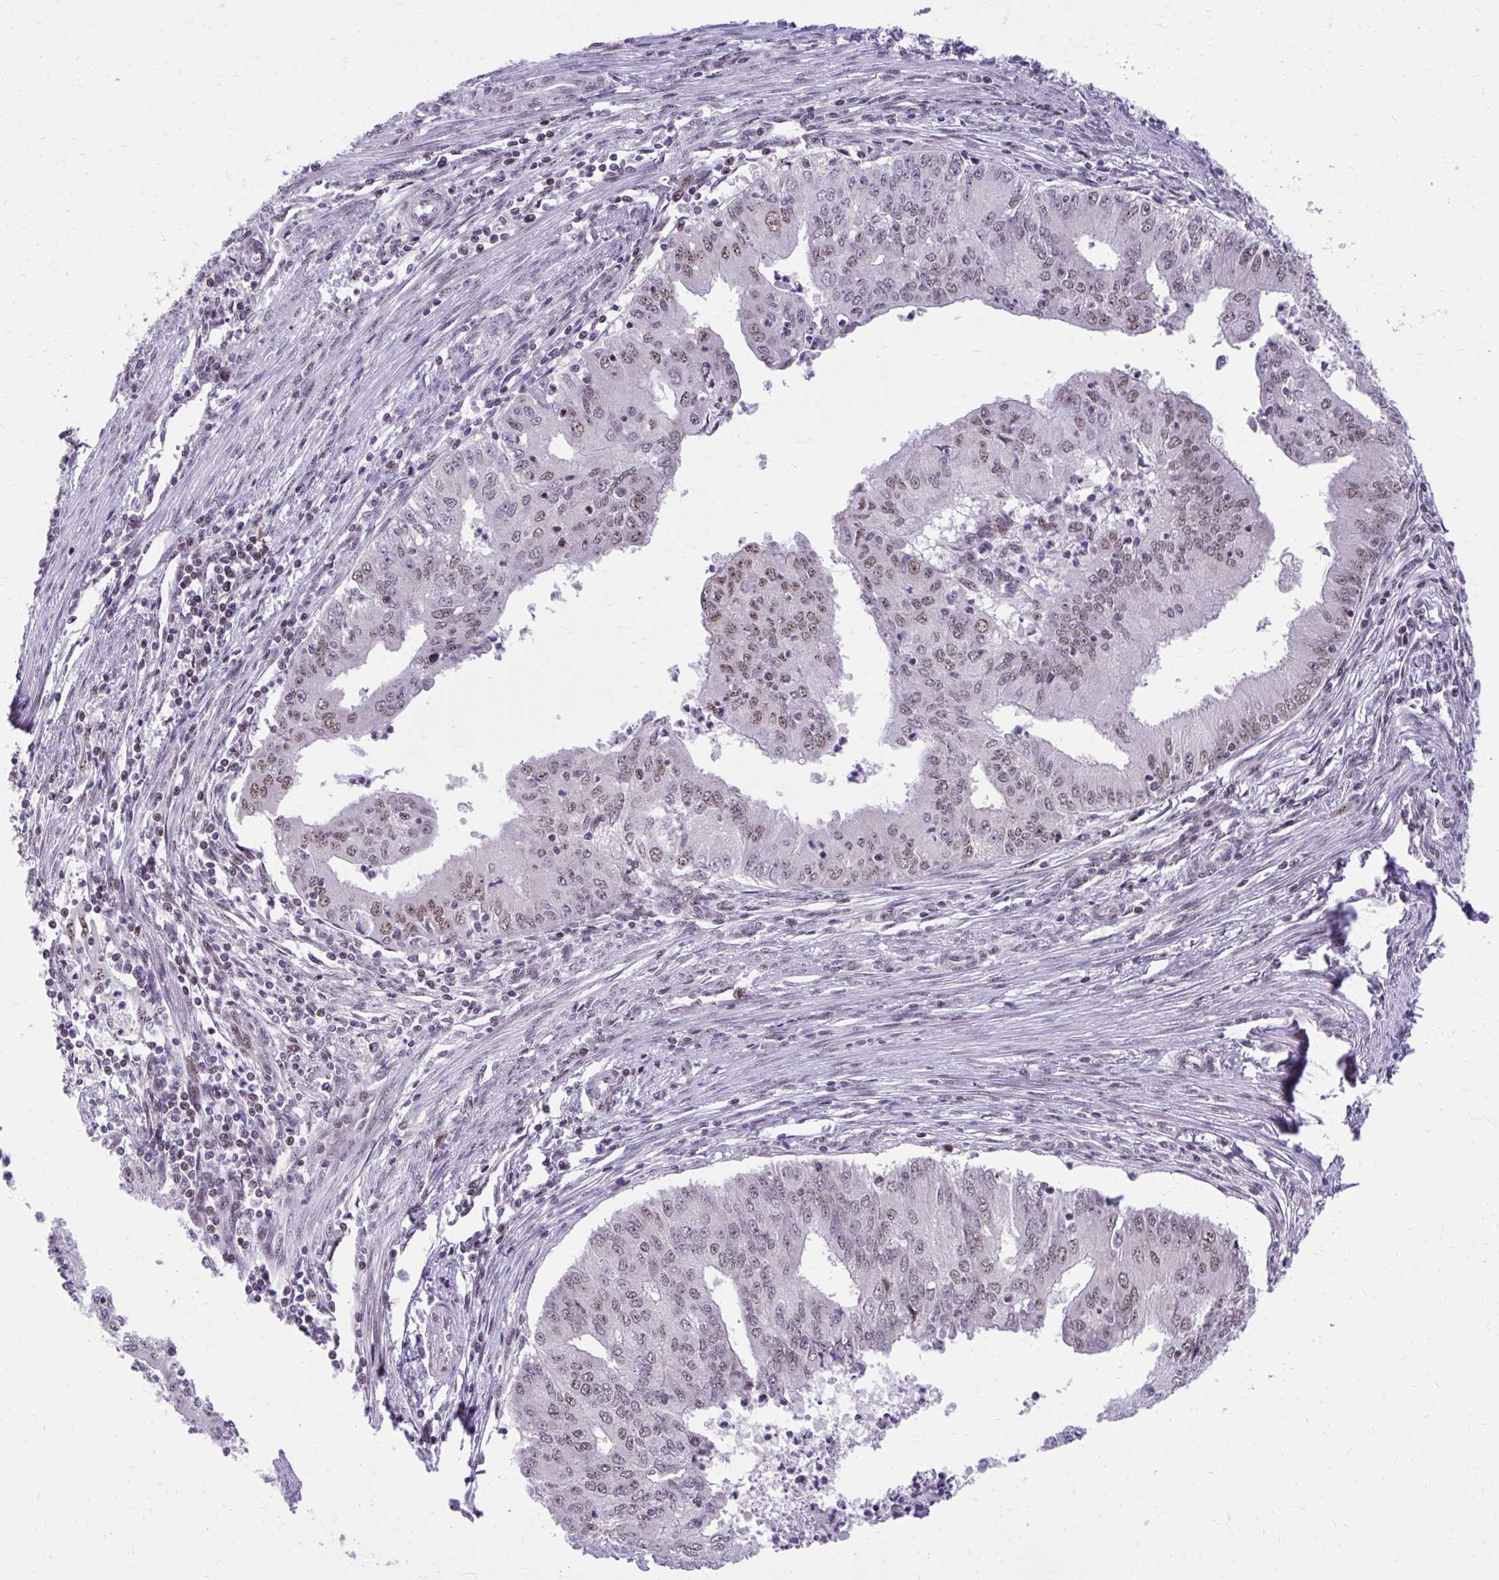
{"staining": {"intensity": "moderate", "quantity": "25%-75%", "location": "nuclear"}, "tissue": "endometrial cancer", "cell_type": "Tumor cells", "image_type": "cancer", "snomed": [{"axis": "morphology", "description": "Adenocarcinoma, NOS"}, {"axis": "topography", "description": "Endometrium"}], "caption": "High-magnification brightfield microscopy of endometrial adenocarcinoma stained with DAB (3,3'-diaminobenzidine) (brown) and counterstained with hematoxylin (blue). tumor cells exhibit moderate nuclear staining is identified in about25%-75% of cells. (brown staining indicates protein expression, while blue staining denotes nuclei).", "gene": "HOXA4", "patient": {"sex": "female", "age": 50}}